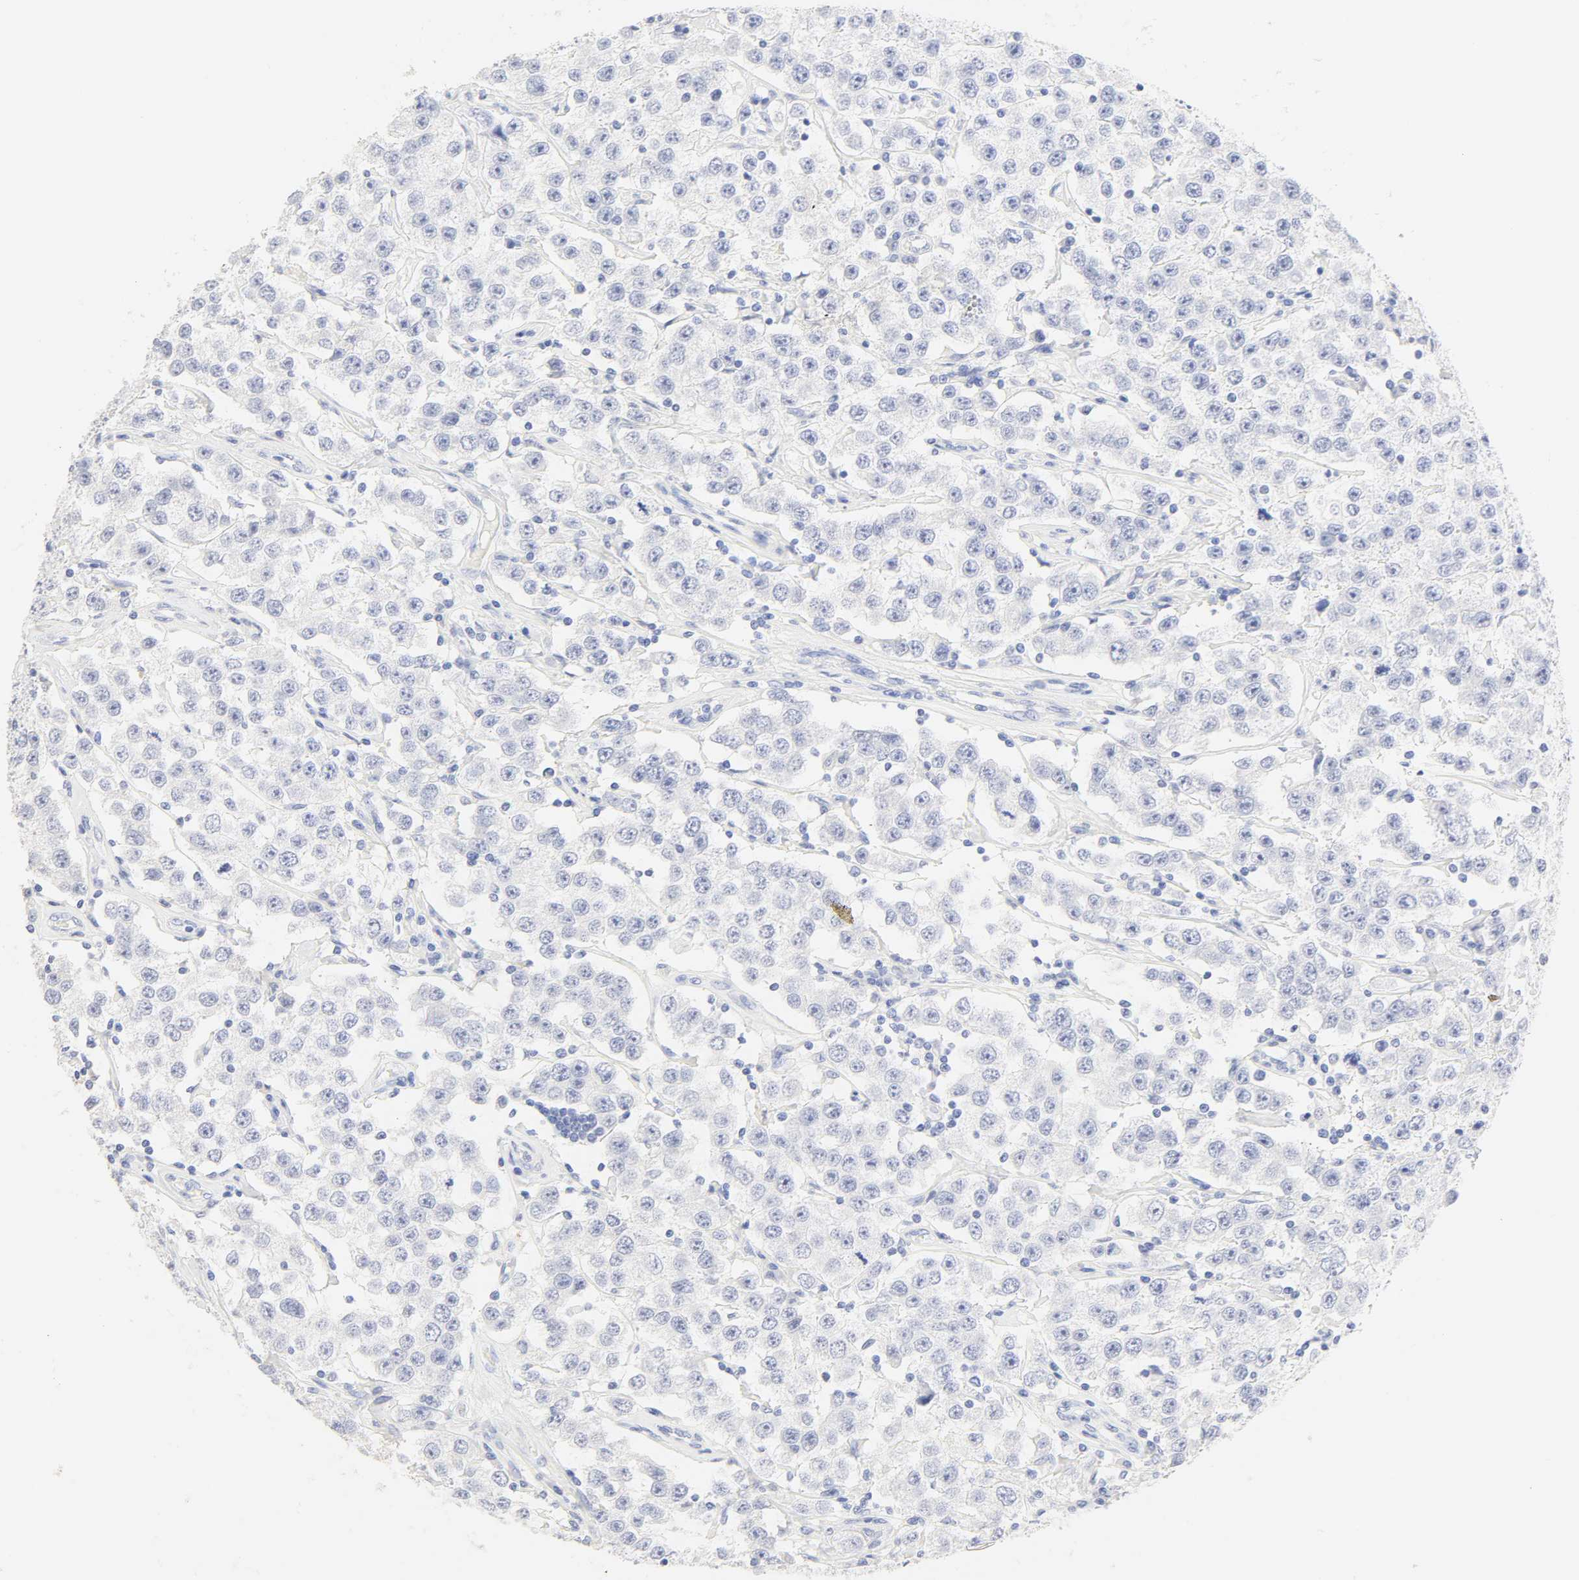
{"staining": {"intensity": "negative", "quantity": "none", "location": "none"}, "tissue": "testis cancer", "cell_type": "Tumor cells", "image_type": "cancer", "snomed": [{"axis": "morphology", "description": "Seminoma, NOS"}, {"axis": "topography", "description": "Testis"}], "caption": "IHC histopathology image of neoplastic tissue: testis cancer stained with DAB (3,3'-diaminobenzidine) exhibits no significant protein positivity in tumor cells.", "gene": "SLCO1B3", "patient": {"sex": "male", "age": 52}}